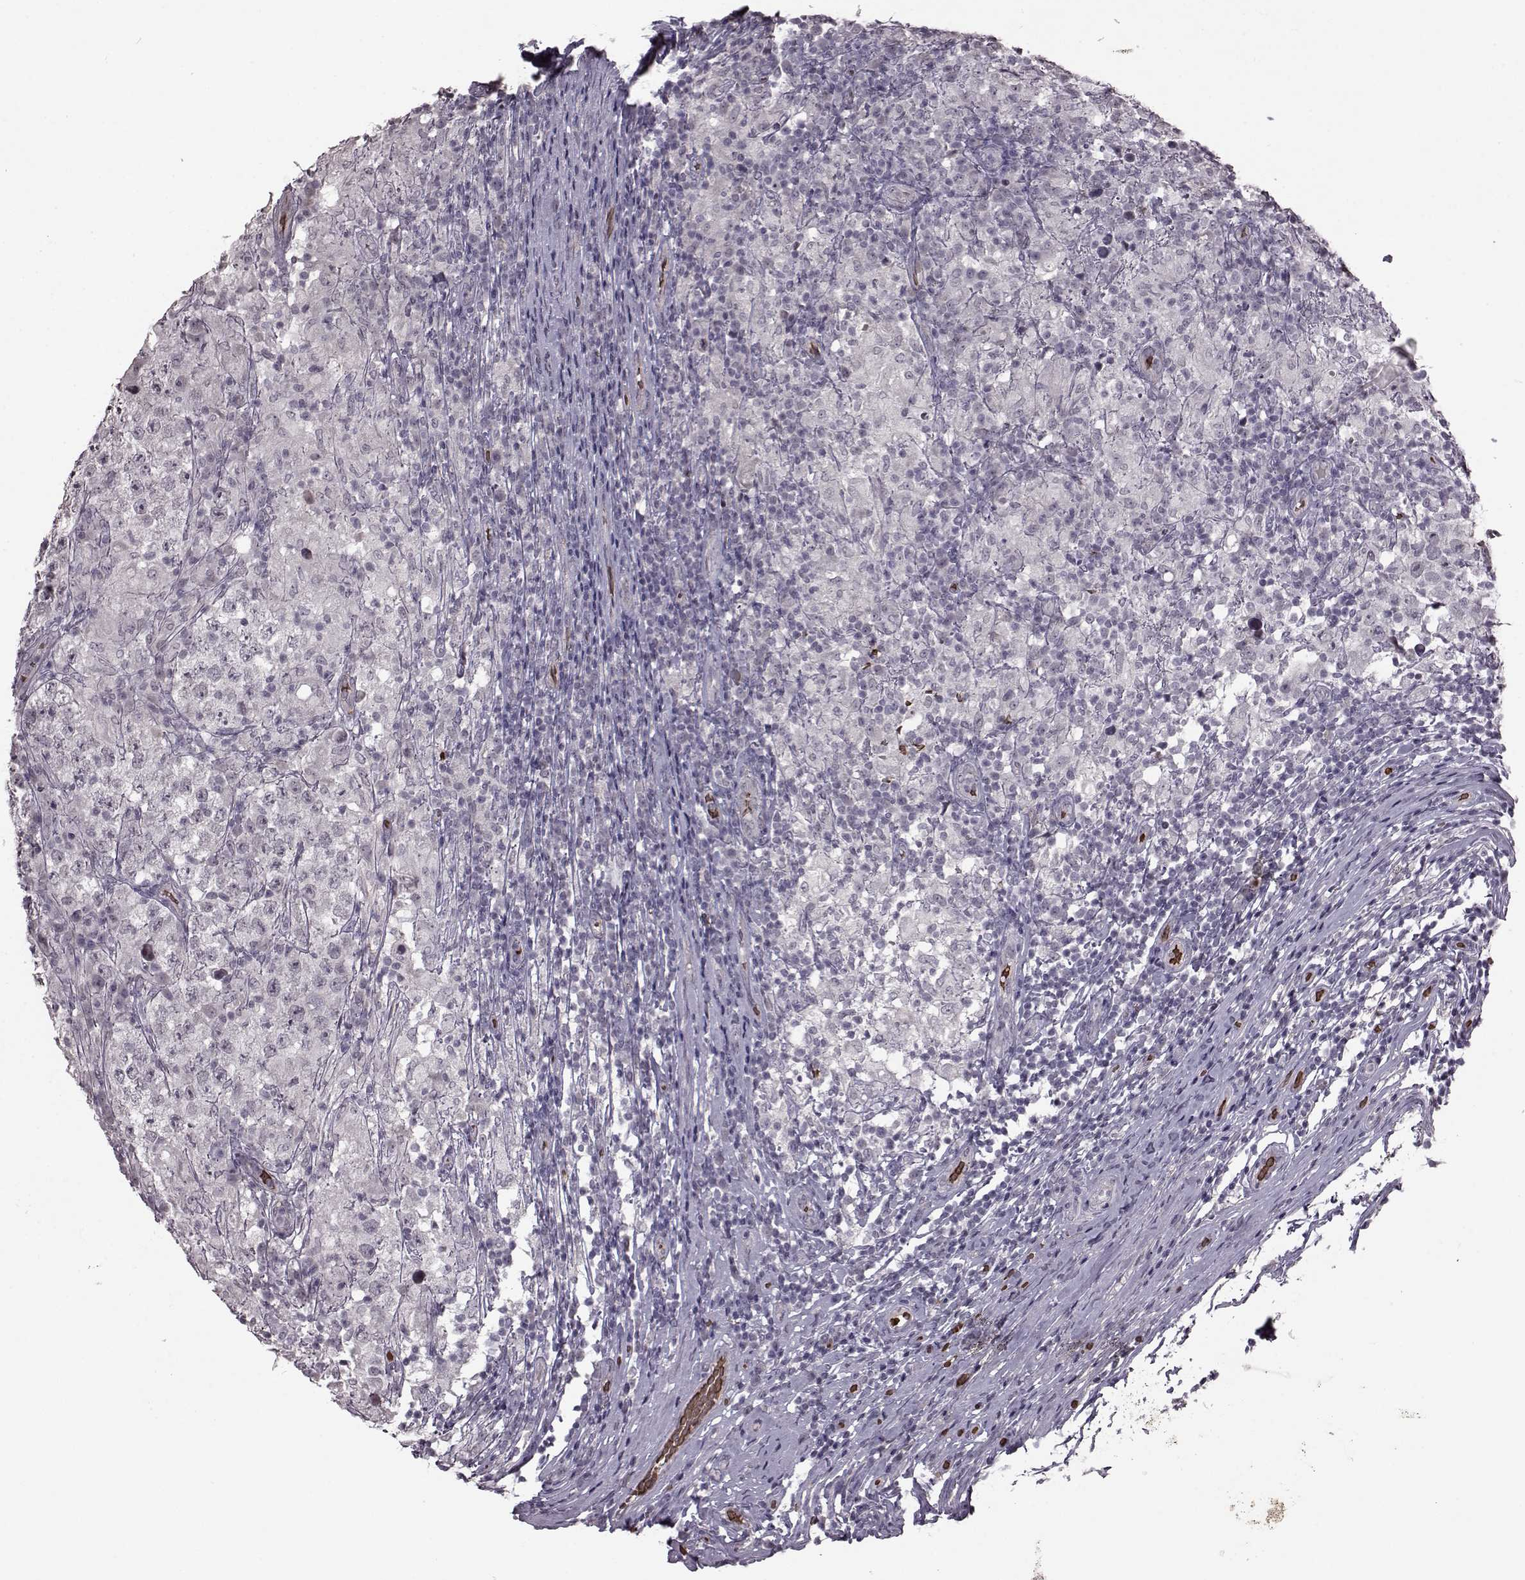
{"staining": {"intensity": "negative", "quantity": "none", "location": "none"}, "tissue": "testis cancer", "cell_type": "Tumor cells", "image_type": "cancer", "snomed": [{"axis": "morphology", "description": "Seminoma, NOS"}, {"axis": "morphology", "description": "Carcinoma, Embryonal, NOS"}, {"axis": "topography", "description": "Testis"}], "caption": "Tumor cells are negative for brown protein staining in testis cancer (seminoma). The staining is performed using DAB (3,3'-diaminobenzidine) brown chromogen with nuclei counter-stained in using hematoxylin.", "gene": "PROP1", "patient": {"sex": "male", "age": 41}}